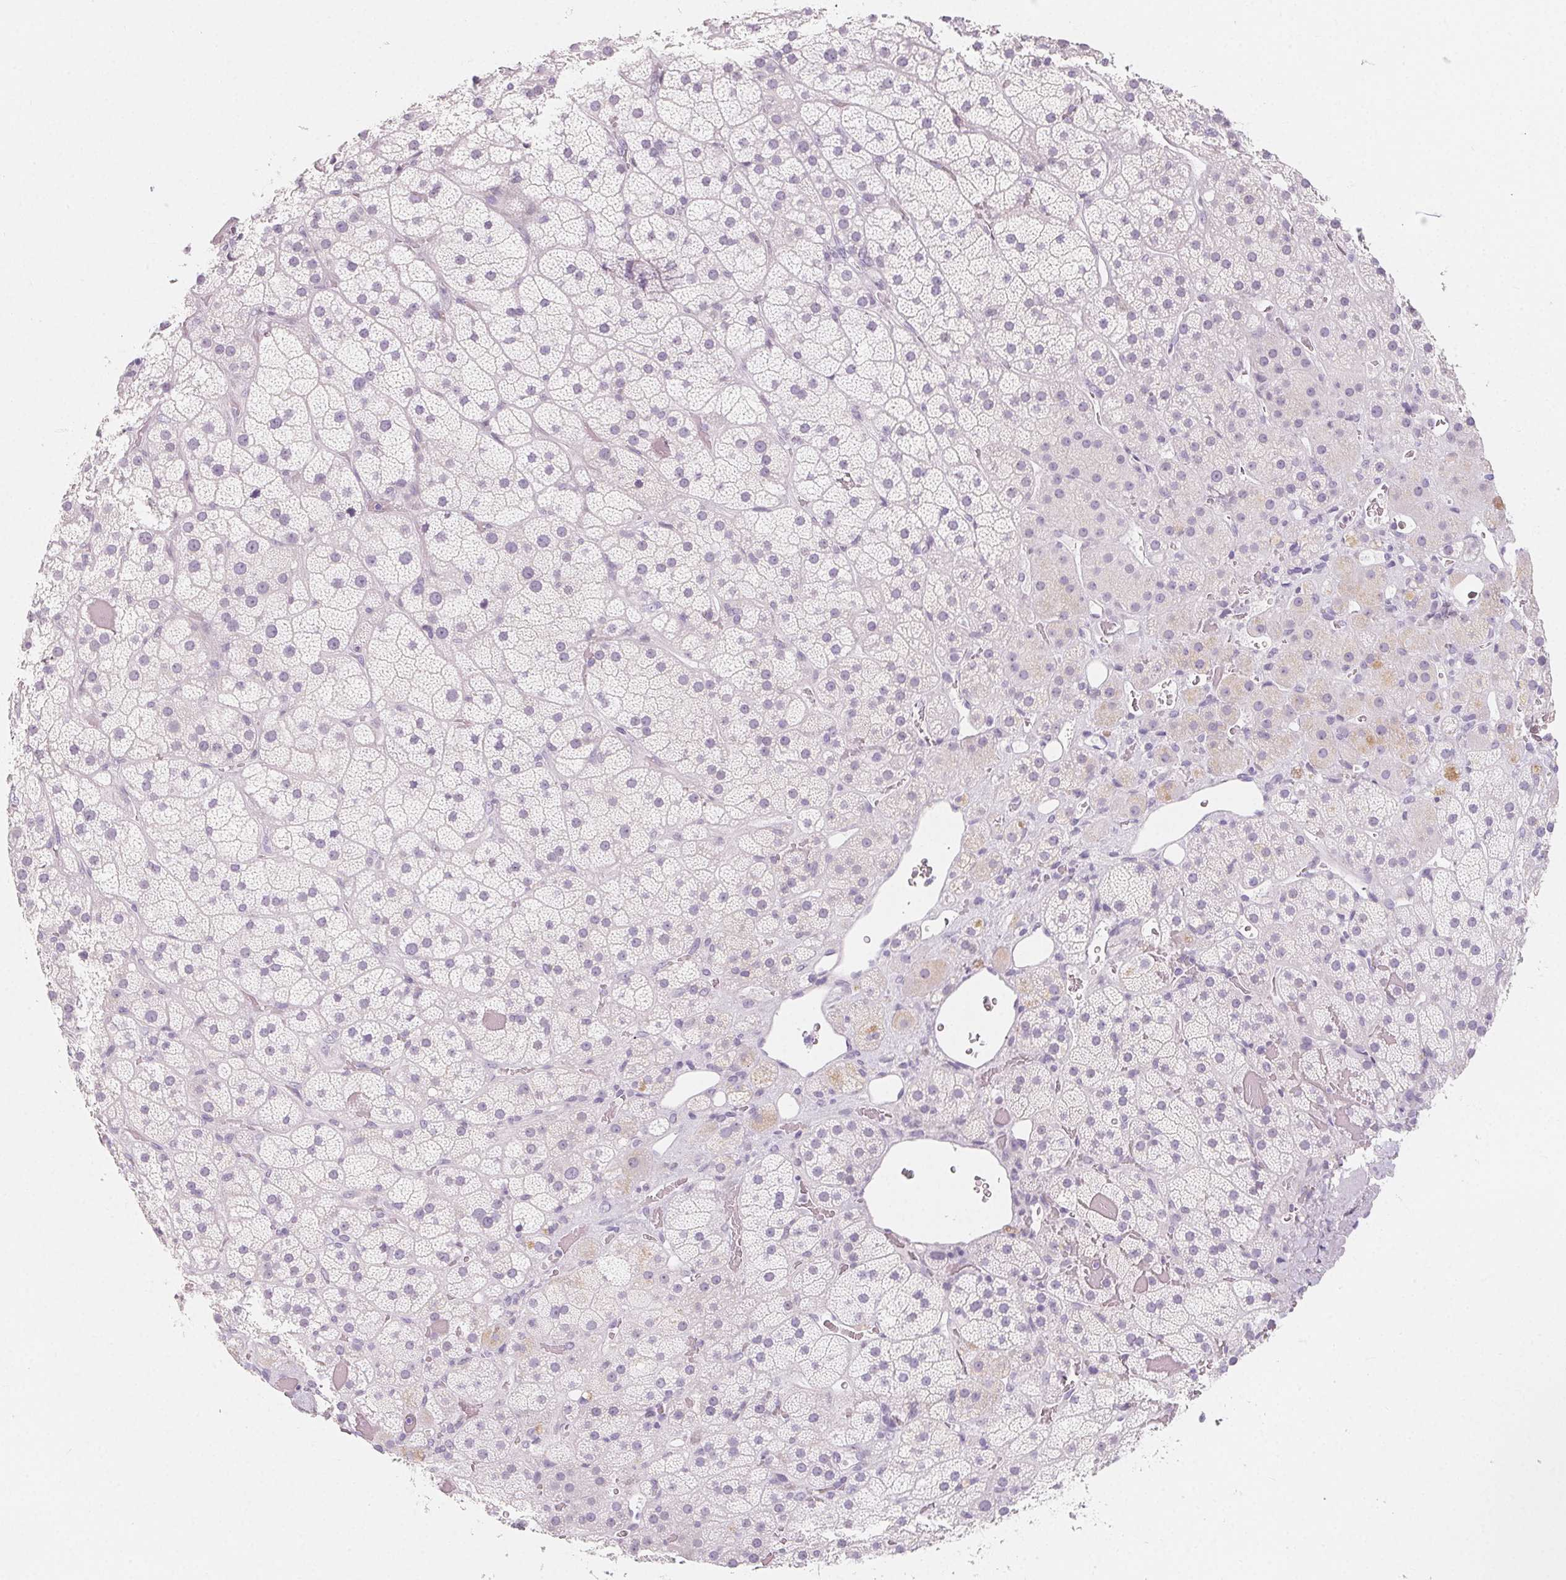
{"staining": {"intensity": "negative", "quantity": "none", "location": "none"}, "tissue": "adrenal gland", "cell_type": "Glandular cells", "image_type": "normal", "snomed": [{"axis": "morphology", "description": "Normal tissue, NOS"}, {"axis": "topography", "description": "Adrenal gland"}], "caption": "This photomicrograph is of unremarkable adrenal gland stained with immunohistochemistry to label a protein in brown with the nuclei are counter-stained blue. There is no staining in glandular cells. (DAB (3,3'-diaminobenzidine) immunohistochemistry (IHC), high magnification).", "gene": "SH3GL2", "patient": {"sex": "male", "age": 57}}